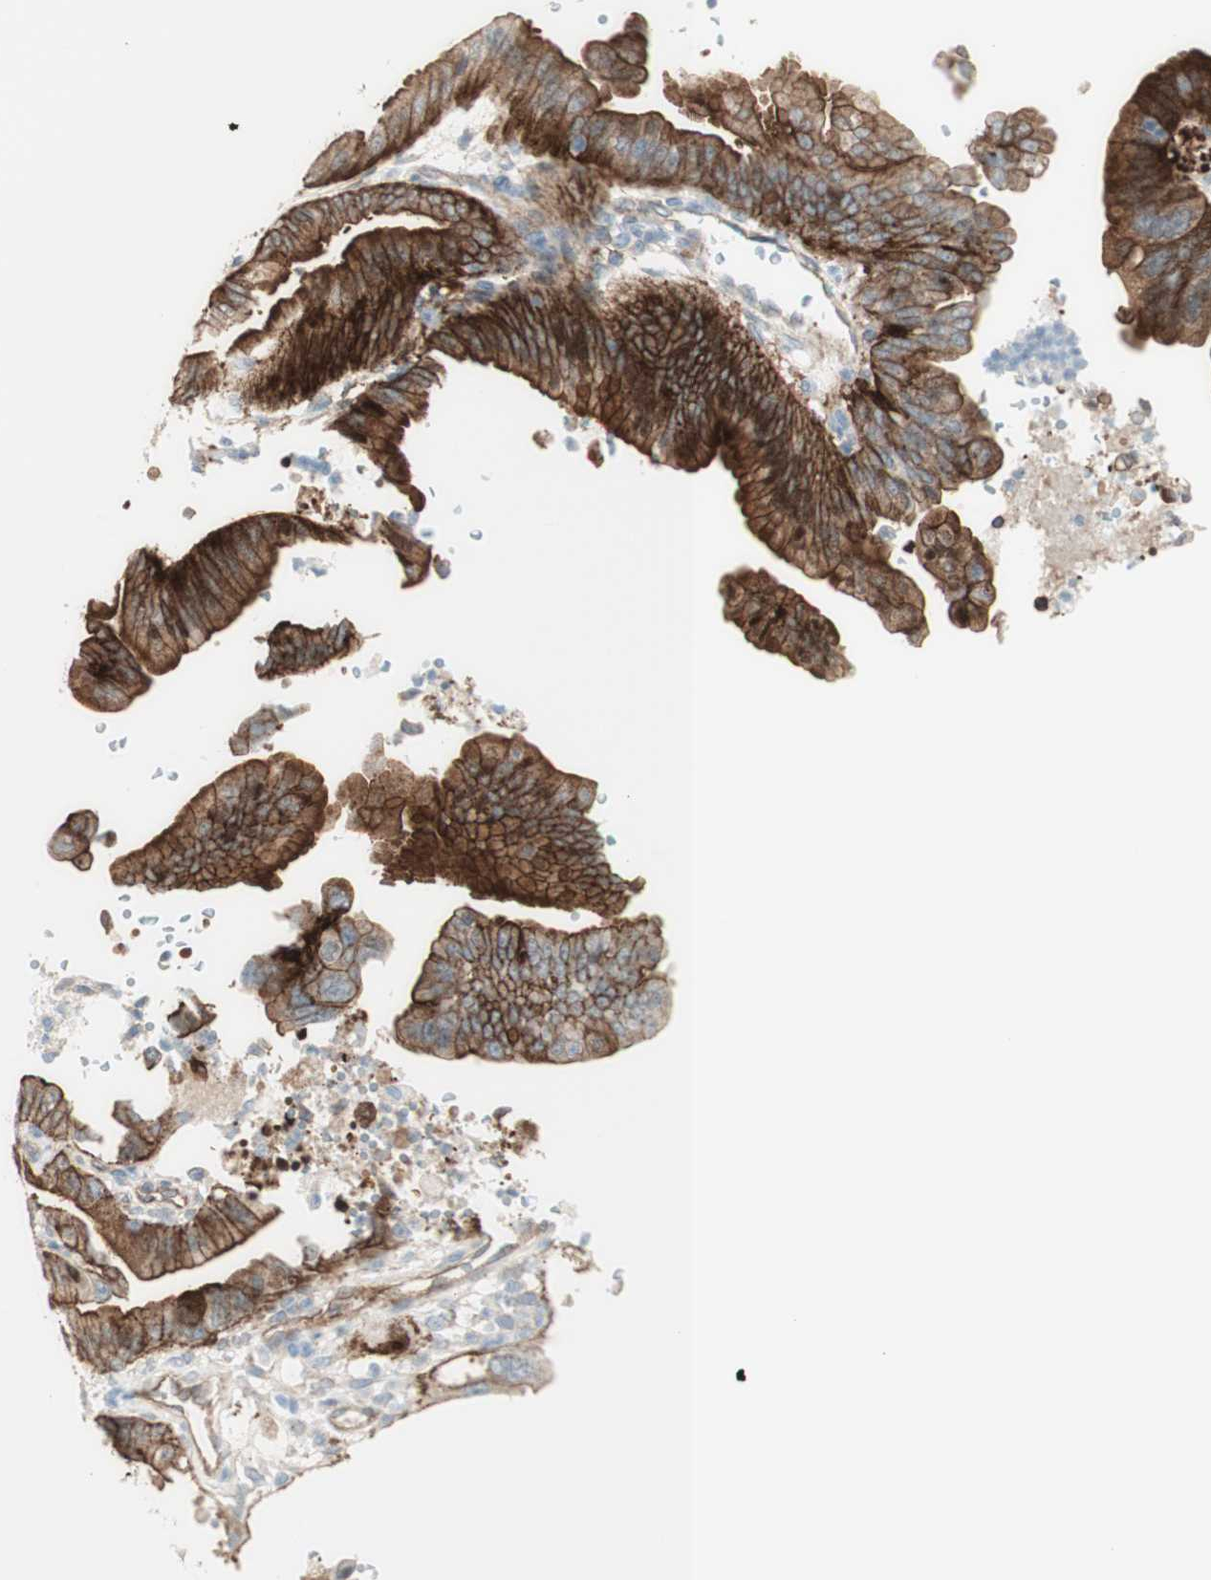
{"staining": {"intensity": "strong", "quantity": "25%-75%", "location": "cytoplasmic/membranous"}, "tissue": "pancreatic cancer", "cell_type": "Tumor cells", "image_type": "cancer", "snomed": [{"axis": "morphology", "description": "Adenocarcinoma, NOS"}, {"axis": "topography", "description": "Pancreas"}], "caption": "Protein expression analysis of pancreatic adenocarcinoma shows strong cytoplasmic/membranous staining in about 25%-75% of tumor cells.", "gene": "MYO6", "patient": {"sex": "male", "age": 70}}